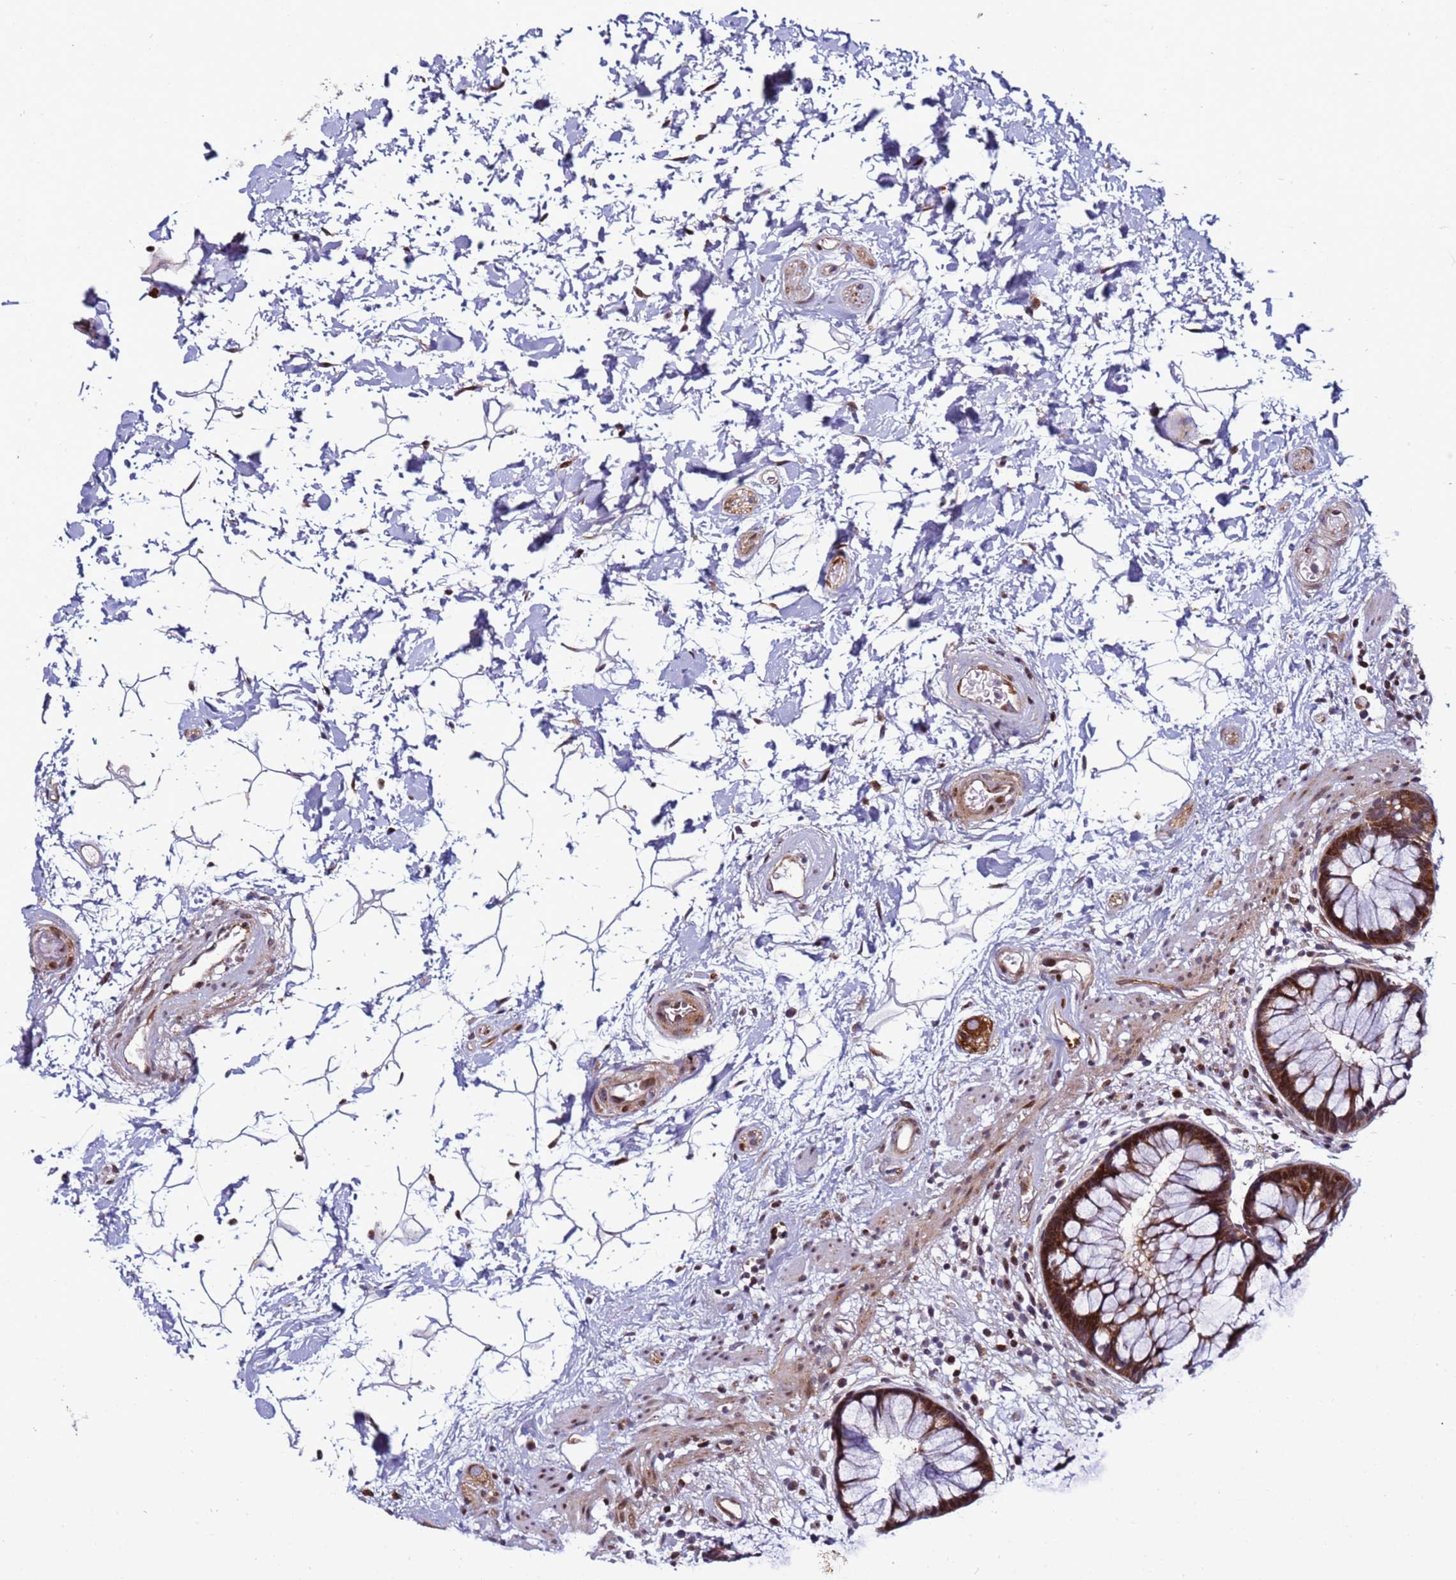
{"staining": {"intensity": "strong", "quantity": ">75%", "location": "cytoplasmic/membranous,nuclear"}, "tissue": "rectum", "cell_type": "Glandular cells", "image_type": "normal", "snomed": [{"axis": "morphology", "description": "Normal tissue, NOS"}, {"axis": "topography", "description": "Rectum"}], "caption": "Immunohistochemical staining of normal human rectum displays strong cytoplasmic/membranous,nuclear protein staining in about >75% of glandular cells. The staining was performed using DAB (3,3'-diaminobenzidine), with brown indicating positive protein expression. Nuclei are stained blue with hematoxylin.", "gene": "WBP11", "patient": {"sex": "male", "age": 51}}